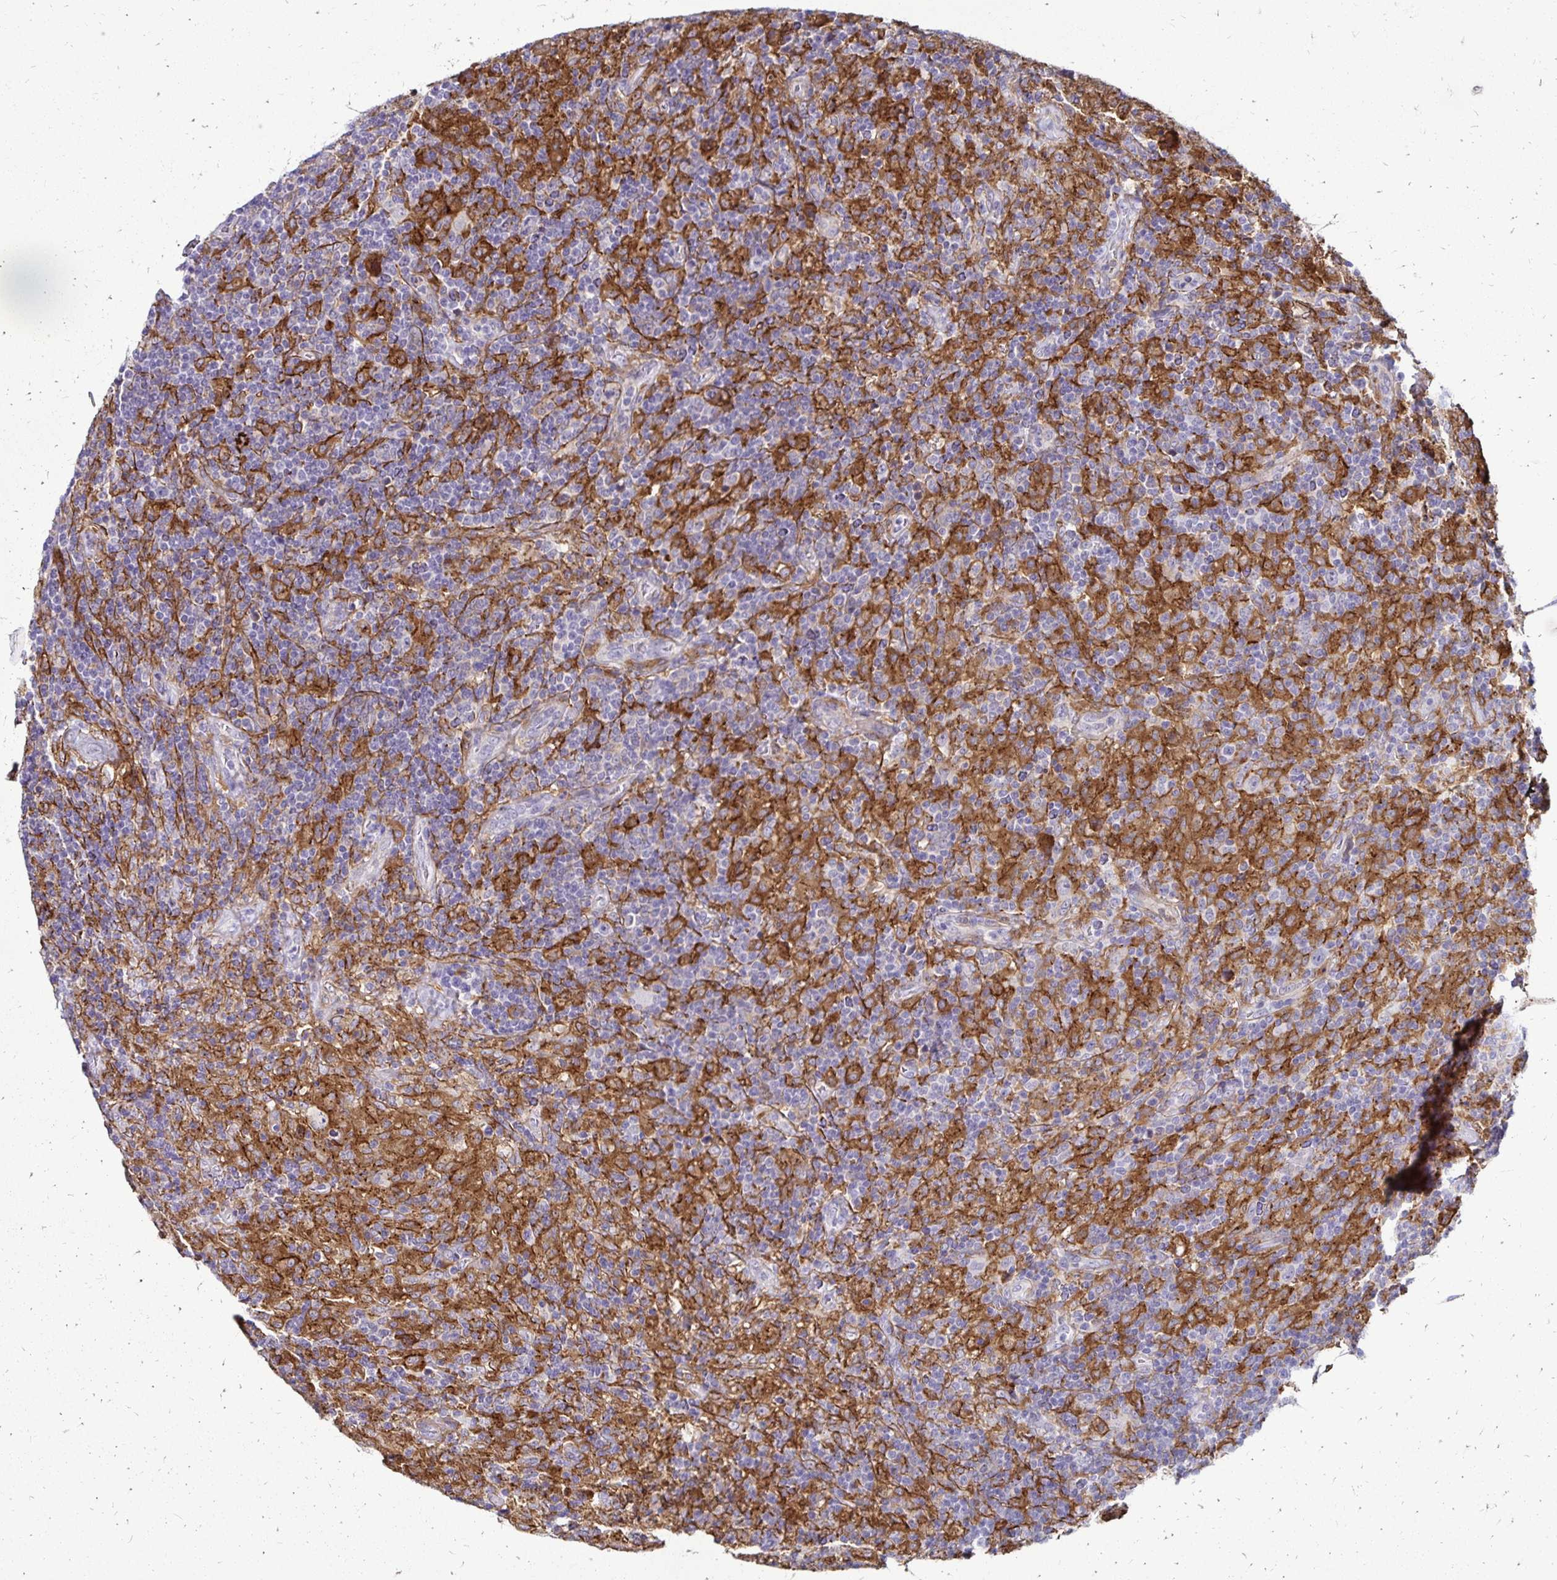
{"staining": {"intensity": "negative", "quantity": "none", "location": "none"}, "tissue": "lymphoma", "cell_type": "Tumor cells", "image_type": "cancer", "snomed": [{"axis": "morphology", "description": "Hodgkin's disease, NOS"}, {"axis": "topography", "description": "Lymph node"}], "caption": "Lymphoma was stained to show a protein in brown. There is no significant expression in tumor cells.", "gene": "TNS3", "patient": {"sex": "male", "age": 70}}